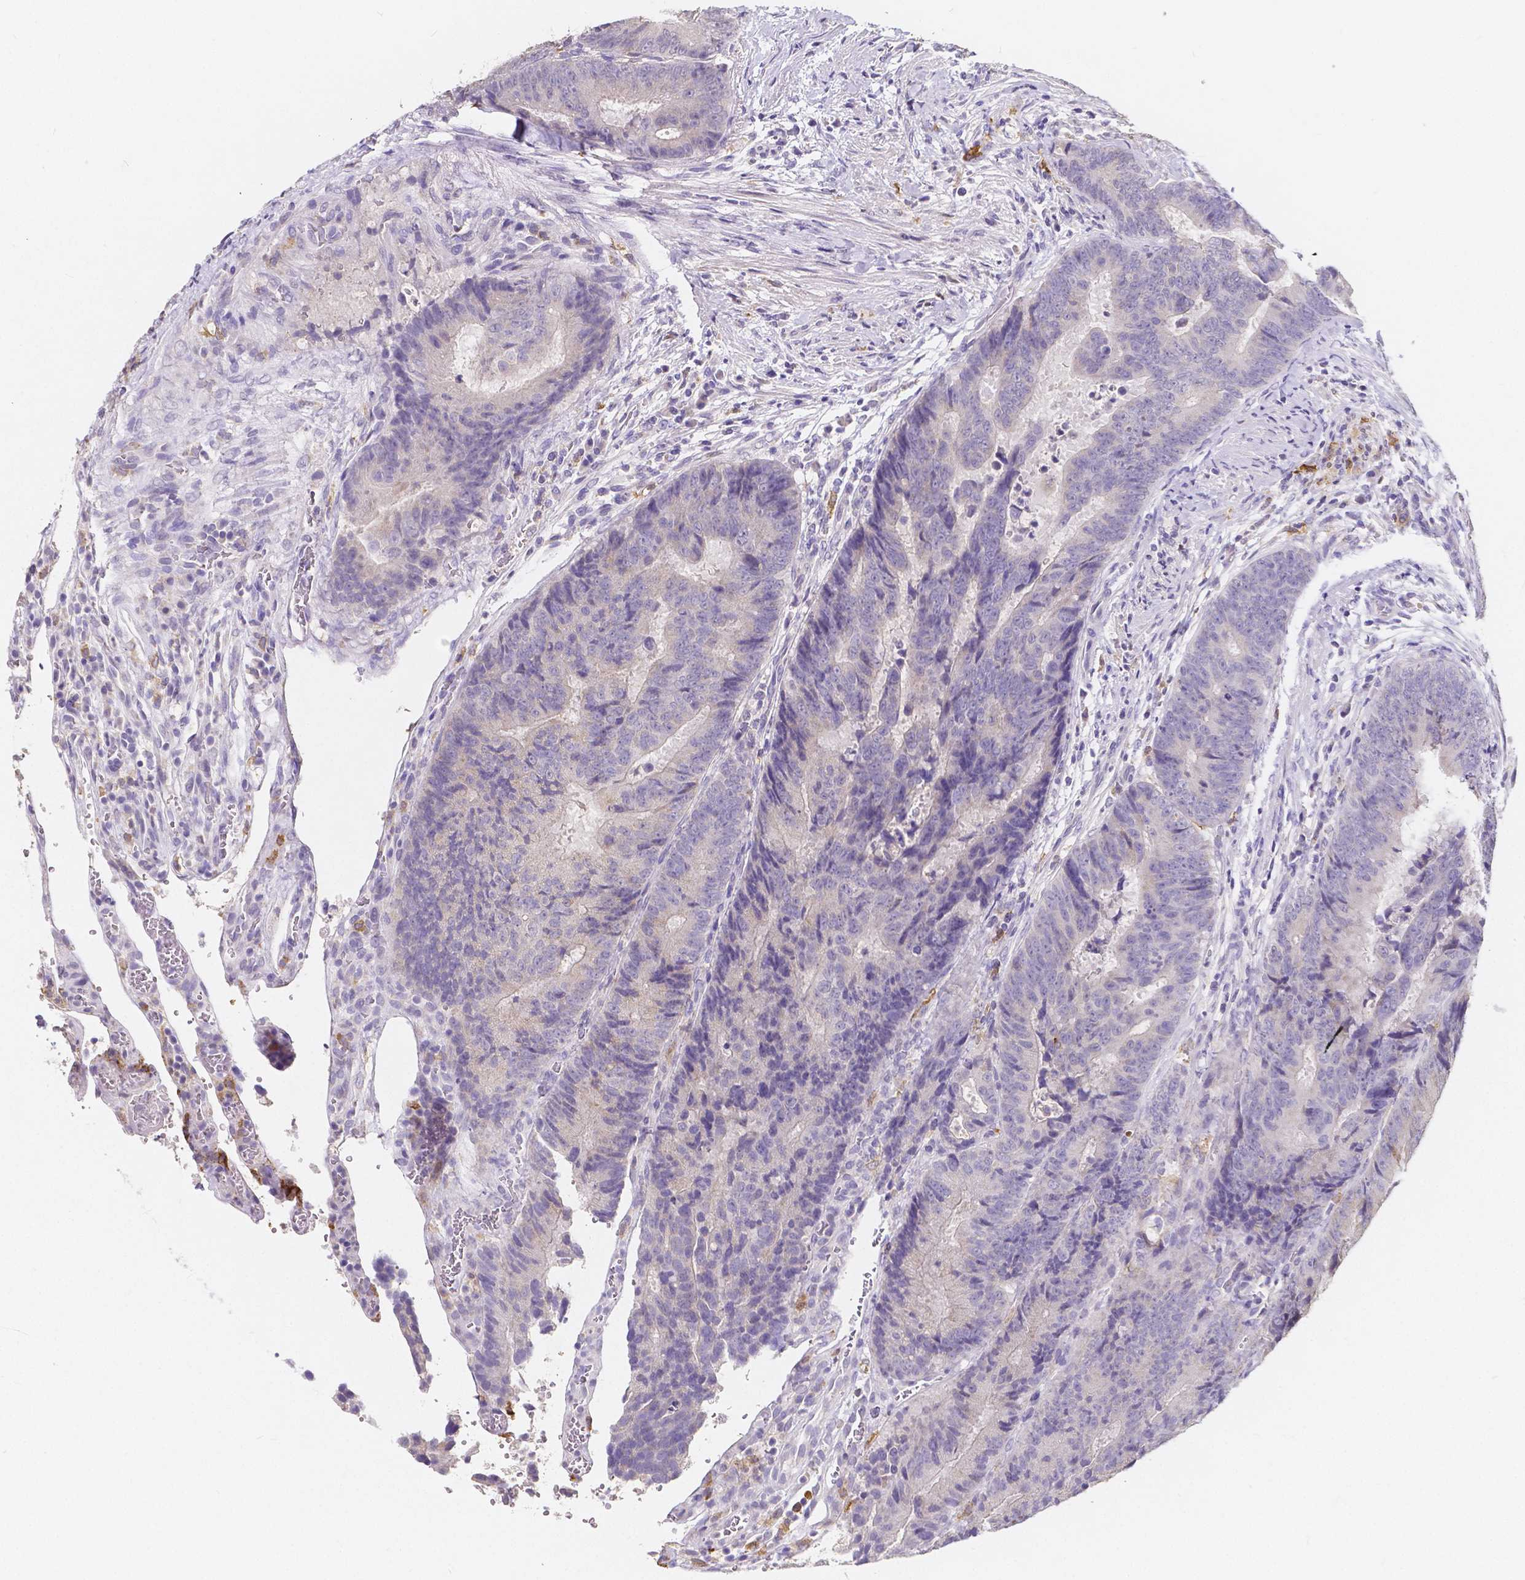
{"staining": {"intensity": "negative", "quantity": "none", "location": "none"}, "tissue": "colorectal cancer", "cell_type": "Tumor cells", "image_type": "cancer", "snomed": [{"axis": "morphology", "description": "Adenocarcinoma, NOS"}, {"axis": "topography", "description": "Colon"}], "caption": "A histopathology image of human colorectal cancer (adenocarcinoma) is negative for staining in tumor cells. (IHC, brightfield microscopy, high magnification).", "gene": "ACP5", "patient": {"sex": "female", "age": 48}}